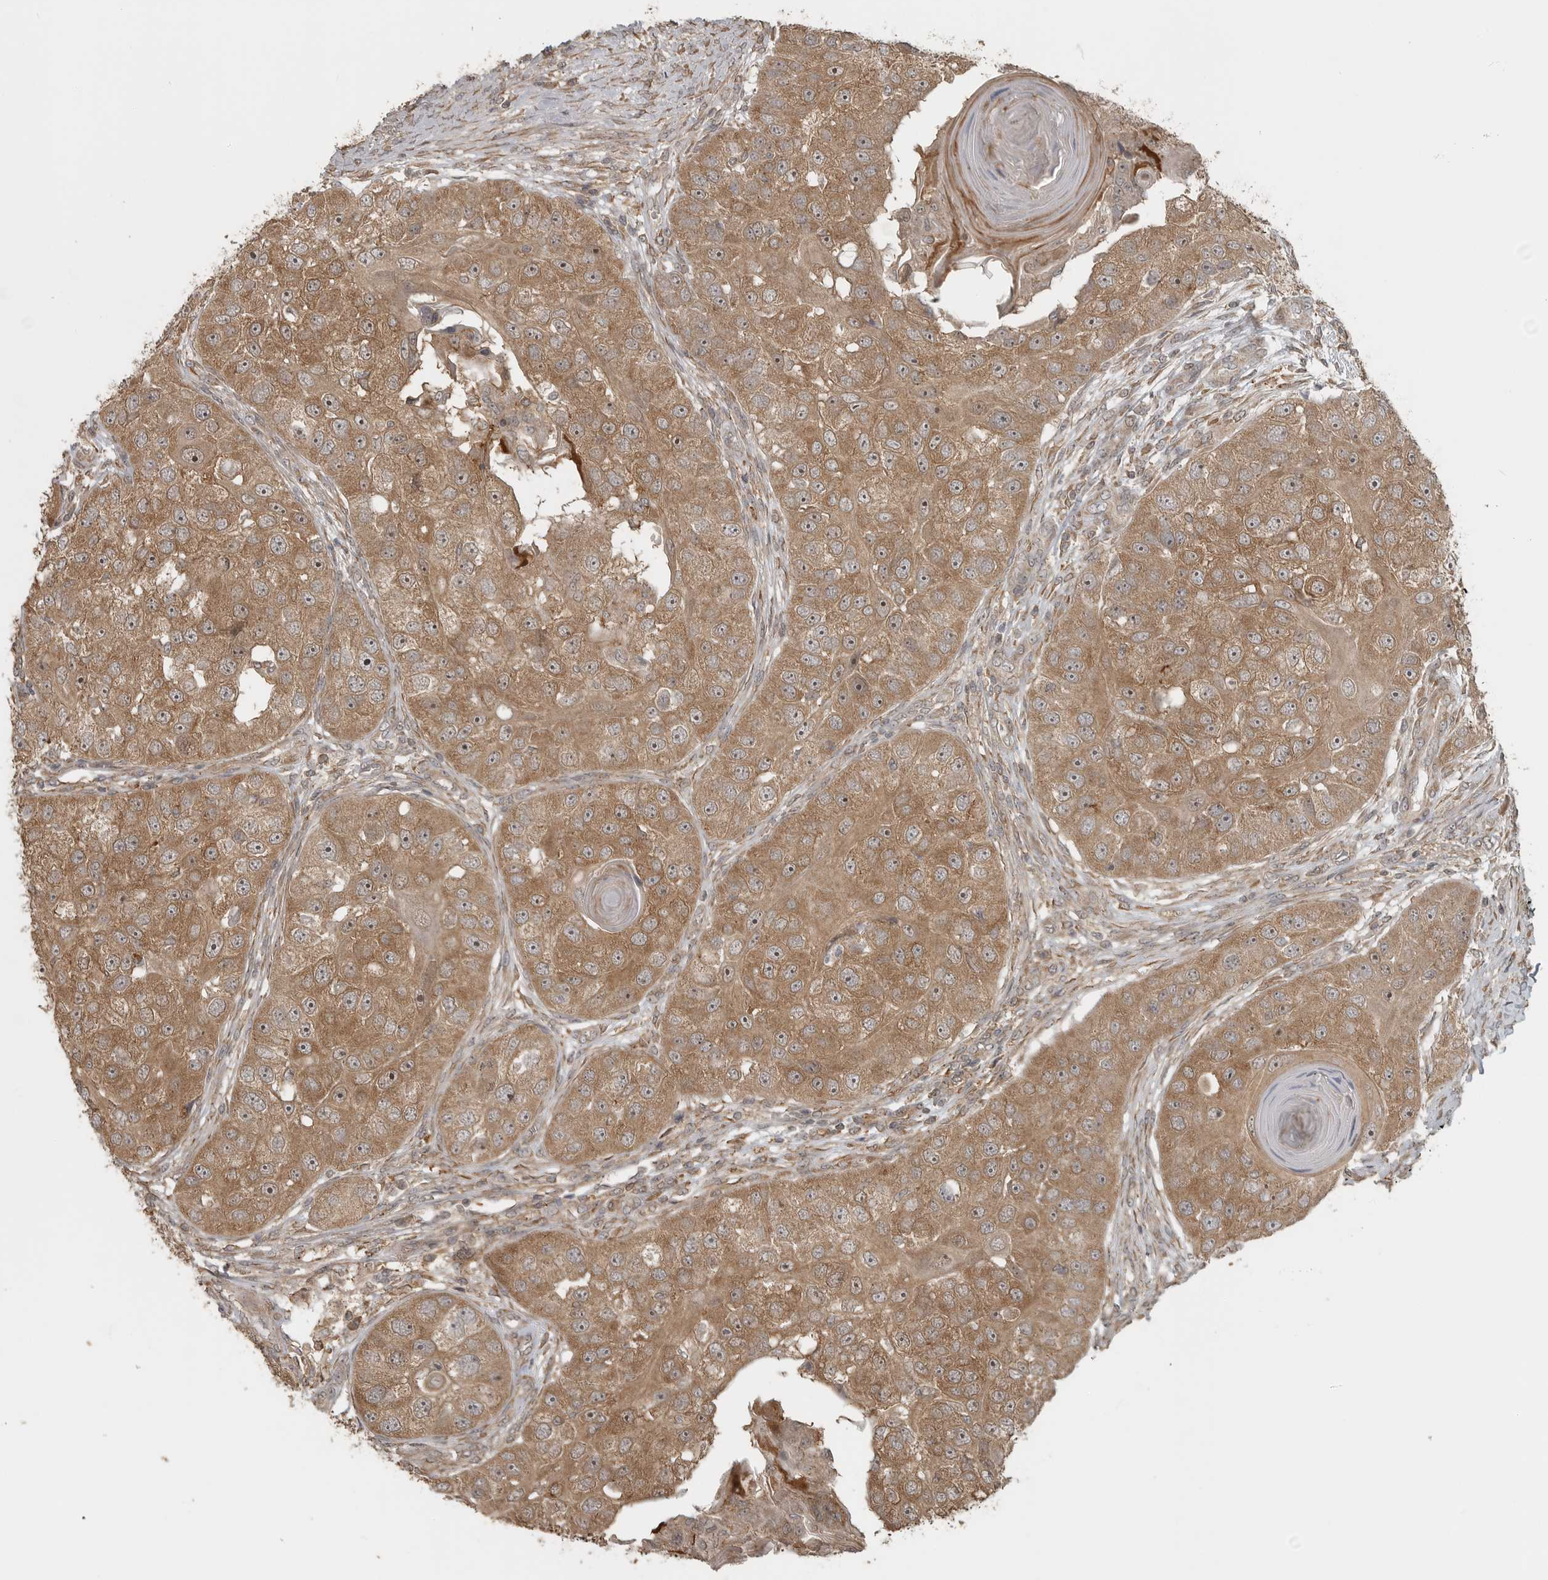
{"staining": {"intensity": "moderate", "quantity": ">75%", "location": "cytoplasmic/membranous,nuclear"}, "tissue": "head and neck cancer", "cell_type": "Tumor cells", "image_type": "cancer", "snomed": [{"axis": "morphology", "description": "Normal tissue, NOS"}, {"axis": "morphology", "description": "Squamous cell carcinoma, NOS"}, {"axis": "topography", "description": "Skeletal muscle"}, {"axis": "topography", "description": "Head-Neck"}], "caption": "Head and neck cancer stained with DAB immunohistochemistry (IHC) displays medium levels of moderate cytoplasmic/membranous and nuclear staining in approximately >75% of tumor cells. The staining was performed using DAB (3,3'-diaminobenzidine) to visualize the protein expression in brown, while the nuclei were stained in blue with hematoxylin (Magnification: 20x).", "gene": "LLGL1", "patient": {"sex": "male", "age": 51}}